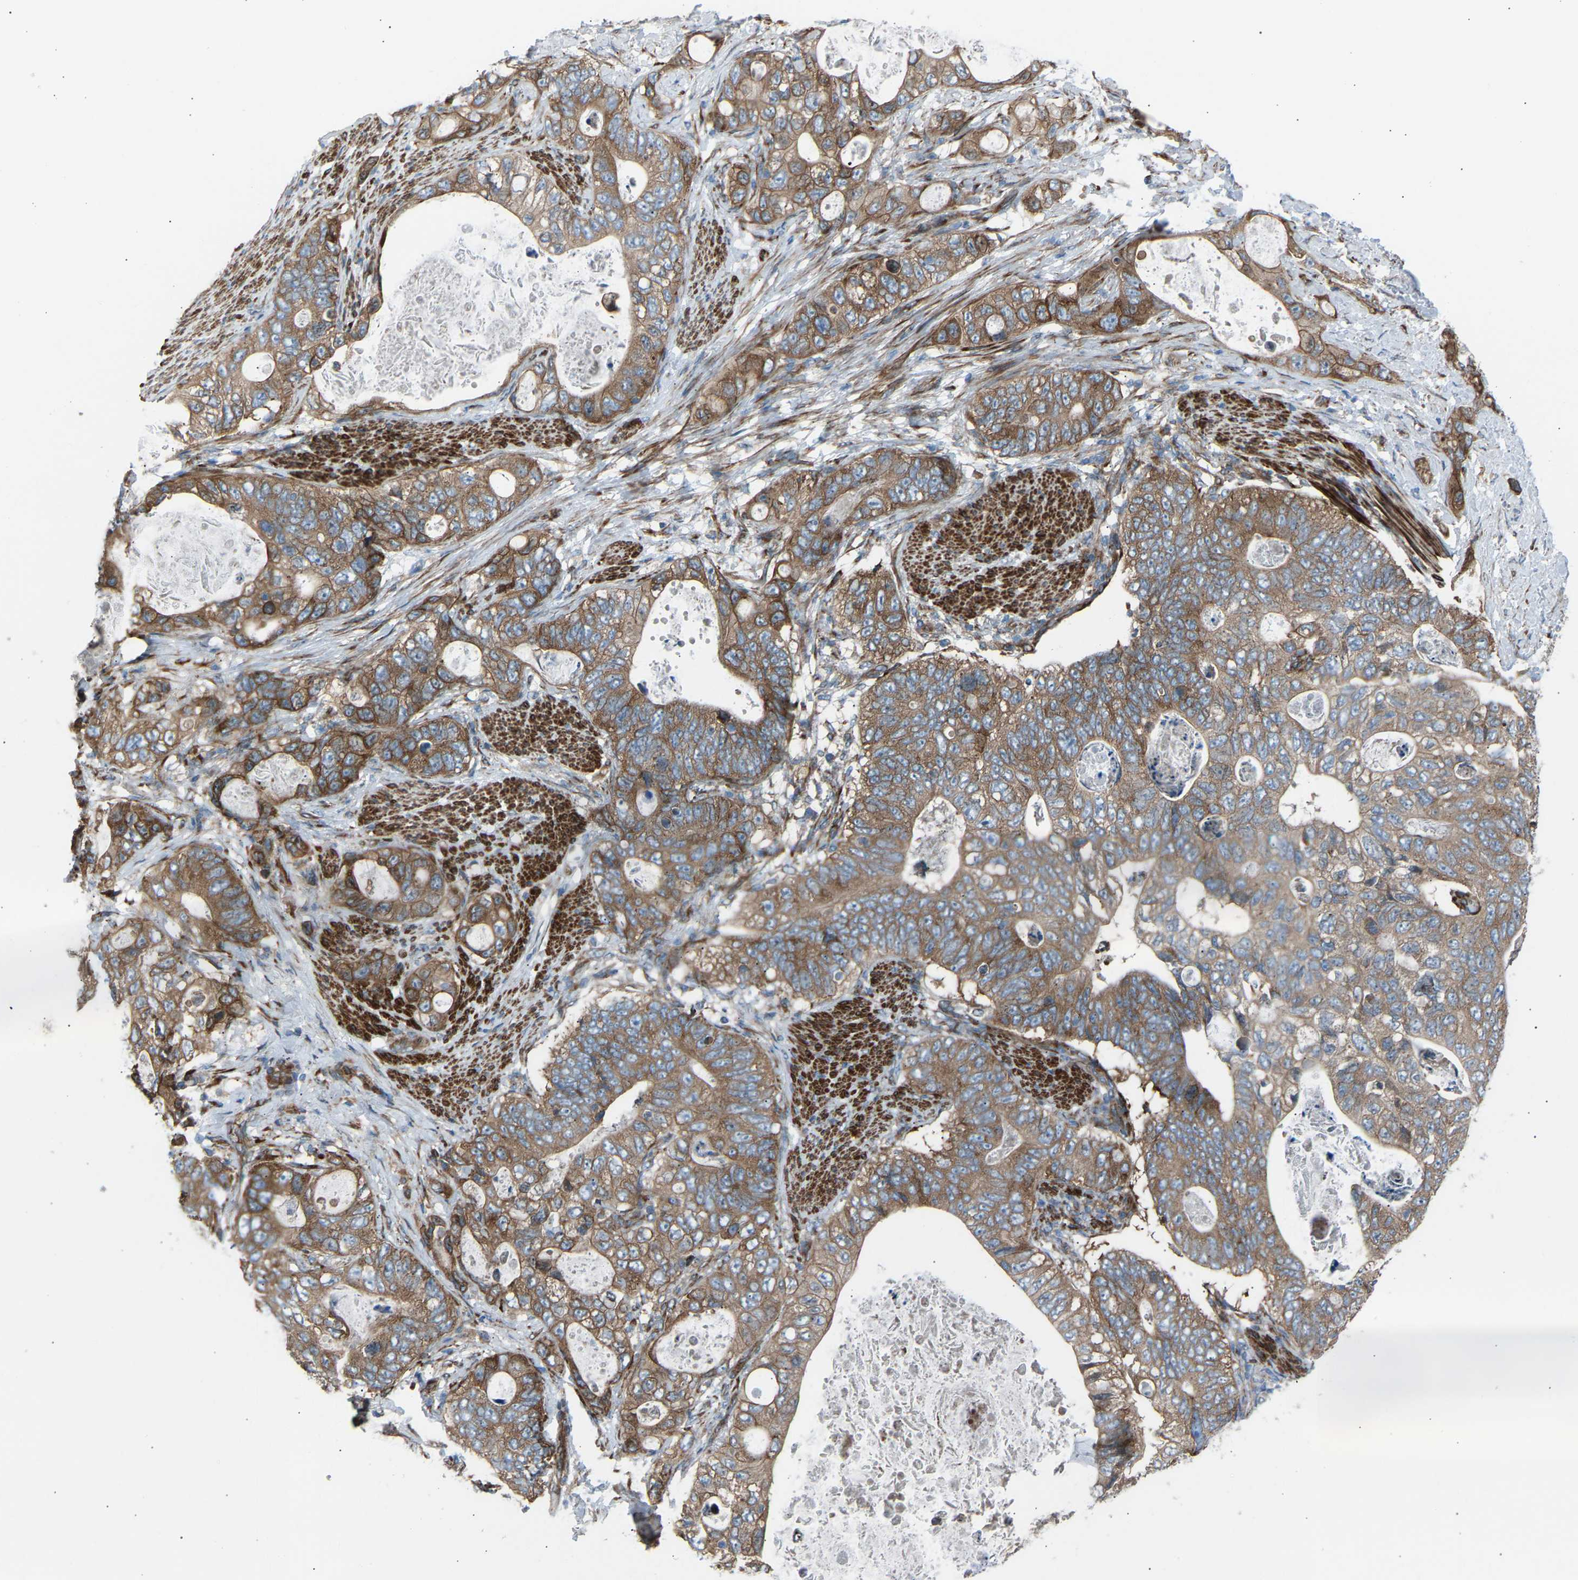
{"staining": {"intensity": "moderate", "quantity": ">75%", "location": "cytoplasmic/membranous"}, "tissue": "stomach cancer", "cell_type": "Tumor cells", "image_type": "cancer", "snomed": [{"axis": "morphology", "description": "Normal tissue, NOS"}, {"axis": "morphology", "description": "Adenocarcinoma, NOS"}, {"axis": "topography", "description": "Stomach"}], "caption": "Adenocarcinoma (stomach) stained for a protein (brown) exhibits moderate cytoplasmic/membranous positive positivity in about >75% of tumor cells.", "gene": "VPS41", "patient": {"sex": "female", "age": 89}}